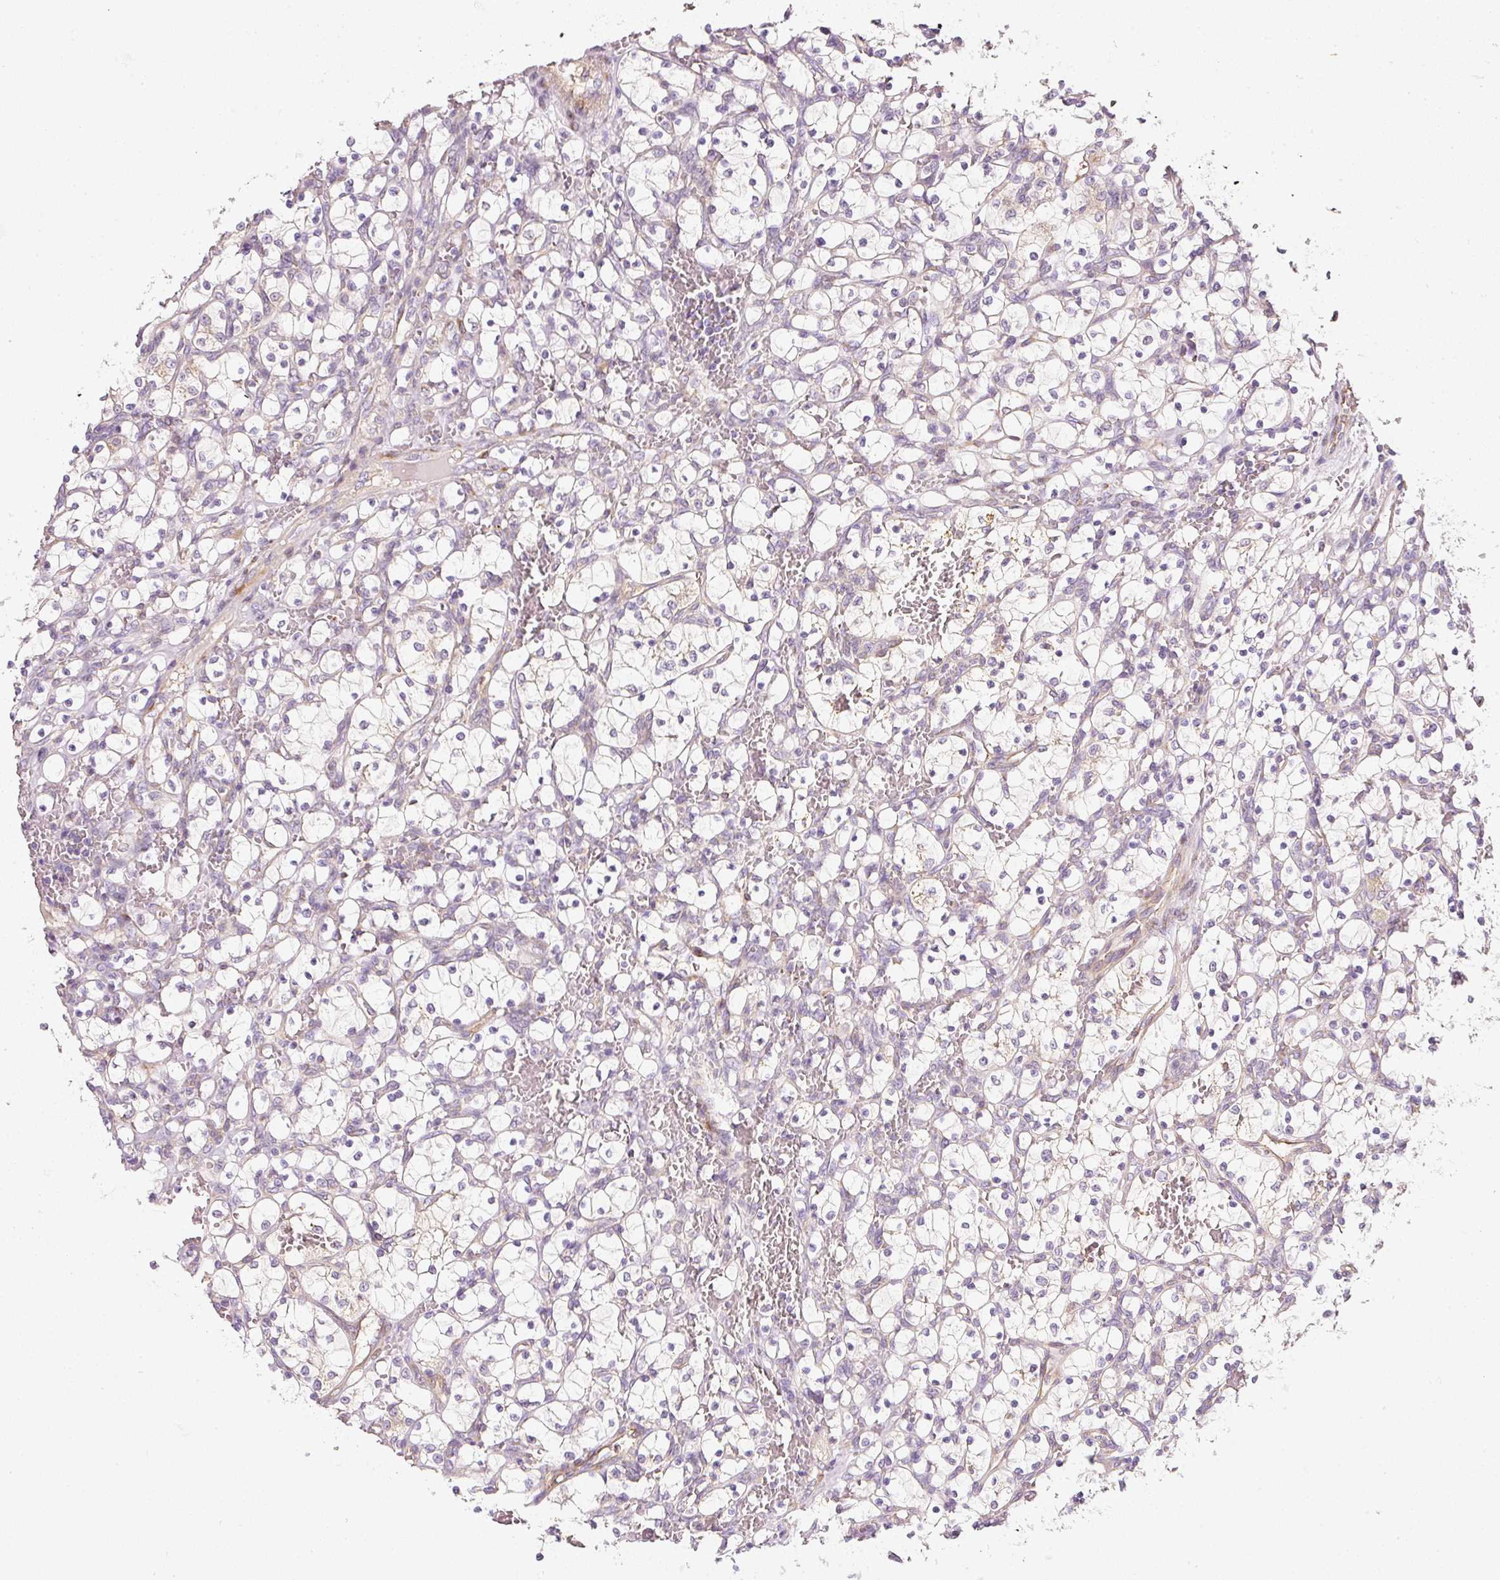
{"staining": {"intensity": "negative", "quantity": "none", "location": "none"}, "tissue": "renal cancer", "cell_type": "Tumor cells", "image_type": "cancer", "snomed": [{"axis": "morphology", "description": "Adenocarcinoma, NOS"}, {"axis": "topography", "description": "Kidney"}], "caption": "Micrograph shows no protein staining in tumor cells of renal cancer (adenocarcinoma) tissue.", "gene": "RNF167", "patient": {"sex": "female", "age": 69}}